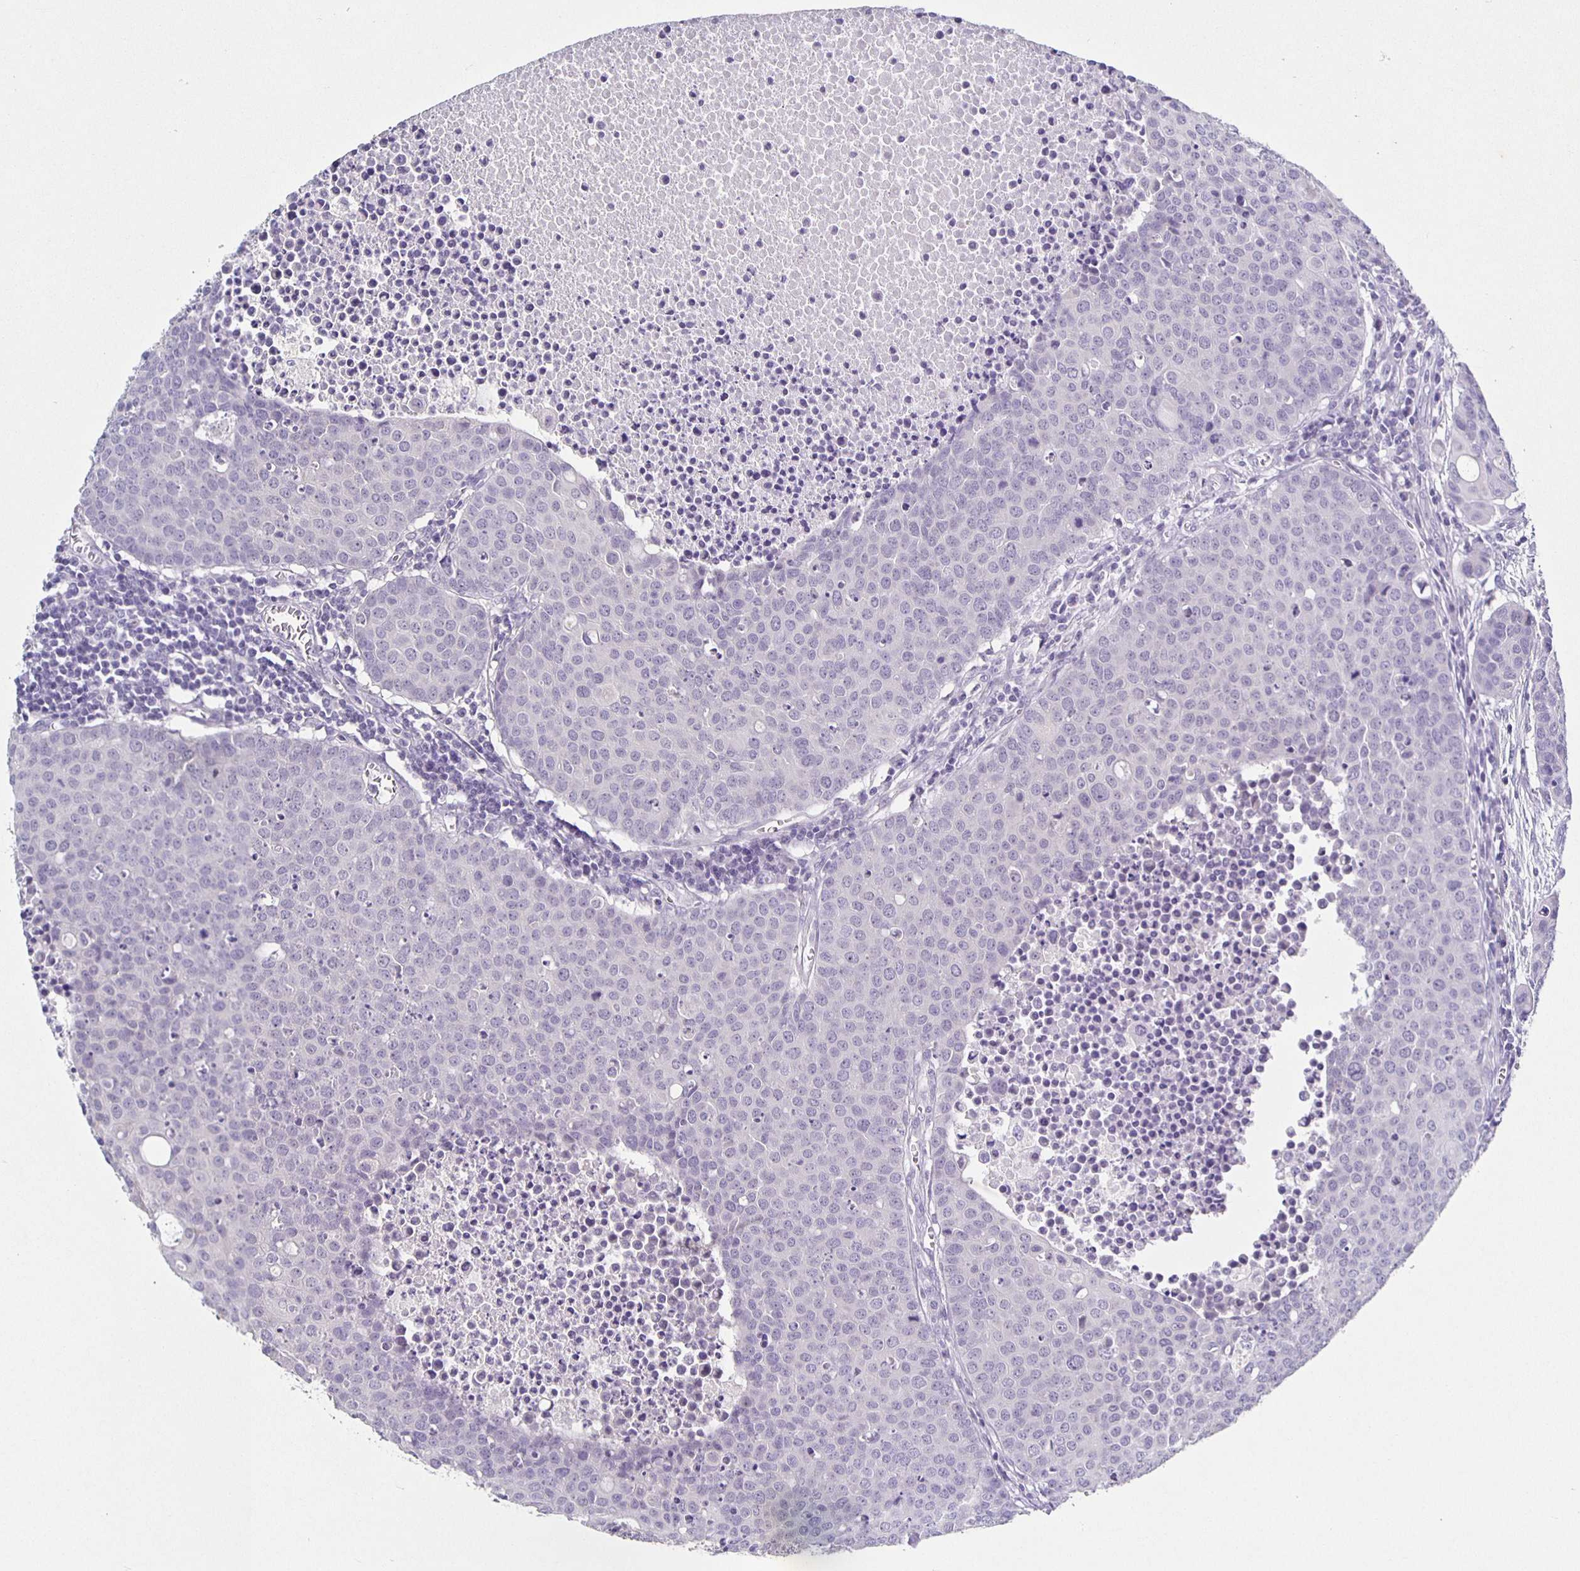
{"staining": {"intensity": "negative", "quantity": "none", "location": "none"}, "tissue": "carcinoid", "cell_type": "Tumor cells", "image_type": "cancer", "snomed": [{"axis": "morphology", "description": "Carcinoid, malignant, NOS"}, {"axis": "topography", "description": "Colon"}], "caption": "Protein analysis of carcinoid (malignant) exhibits no significant staining in tumor cells.", "gene": "CARNS1", "patient": {"sex": "male", "age": 81}}